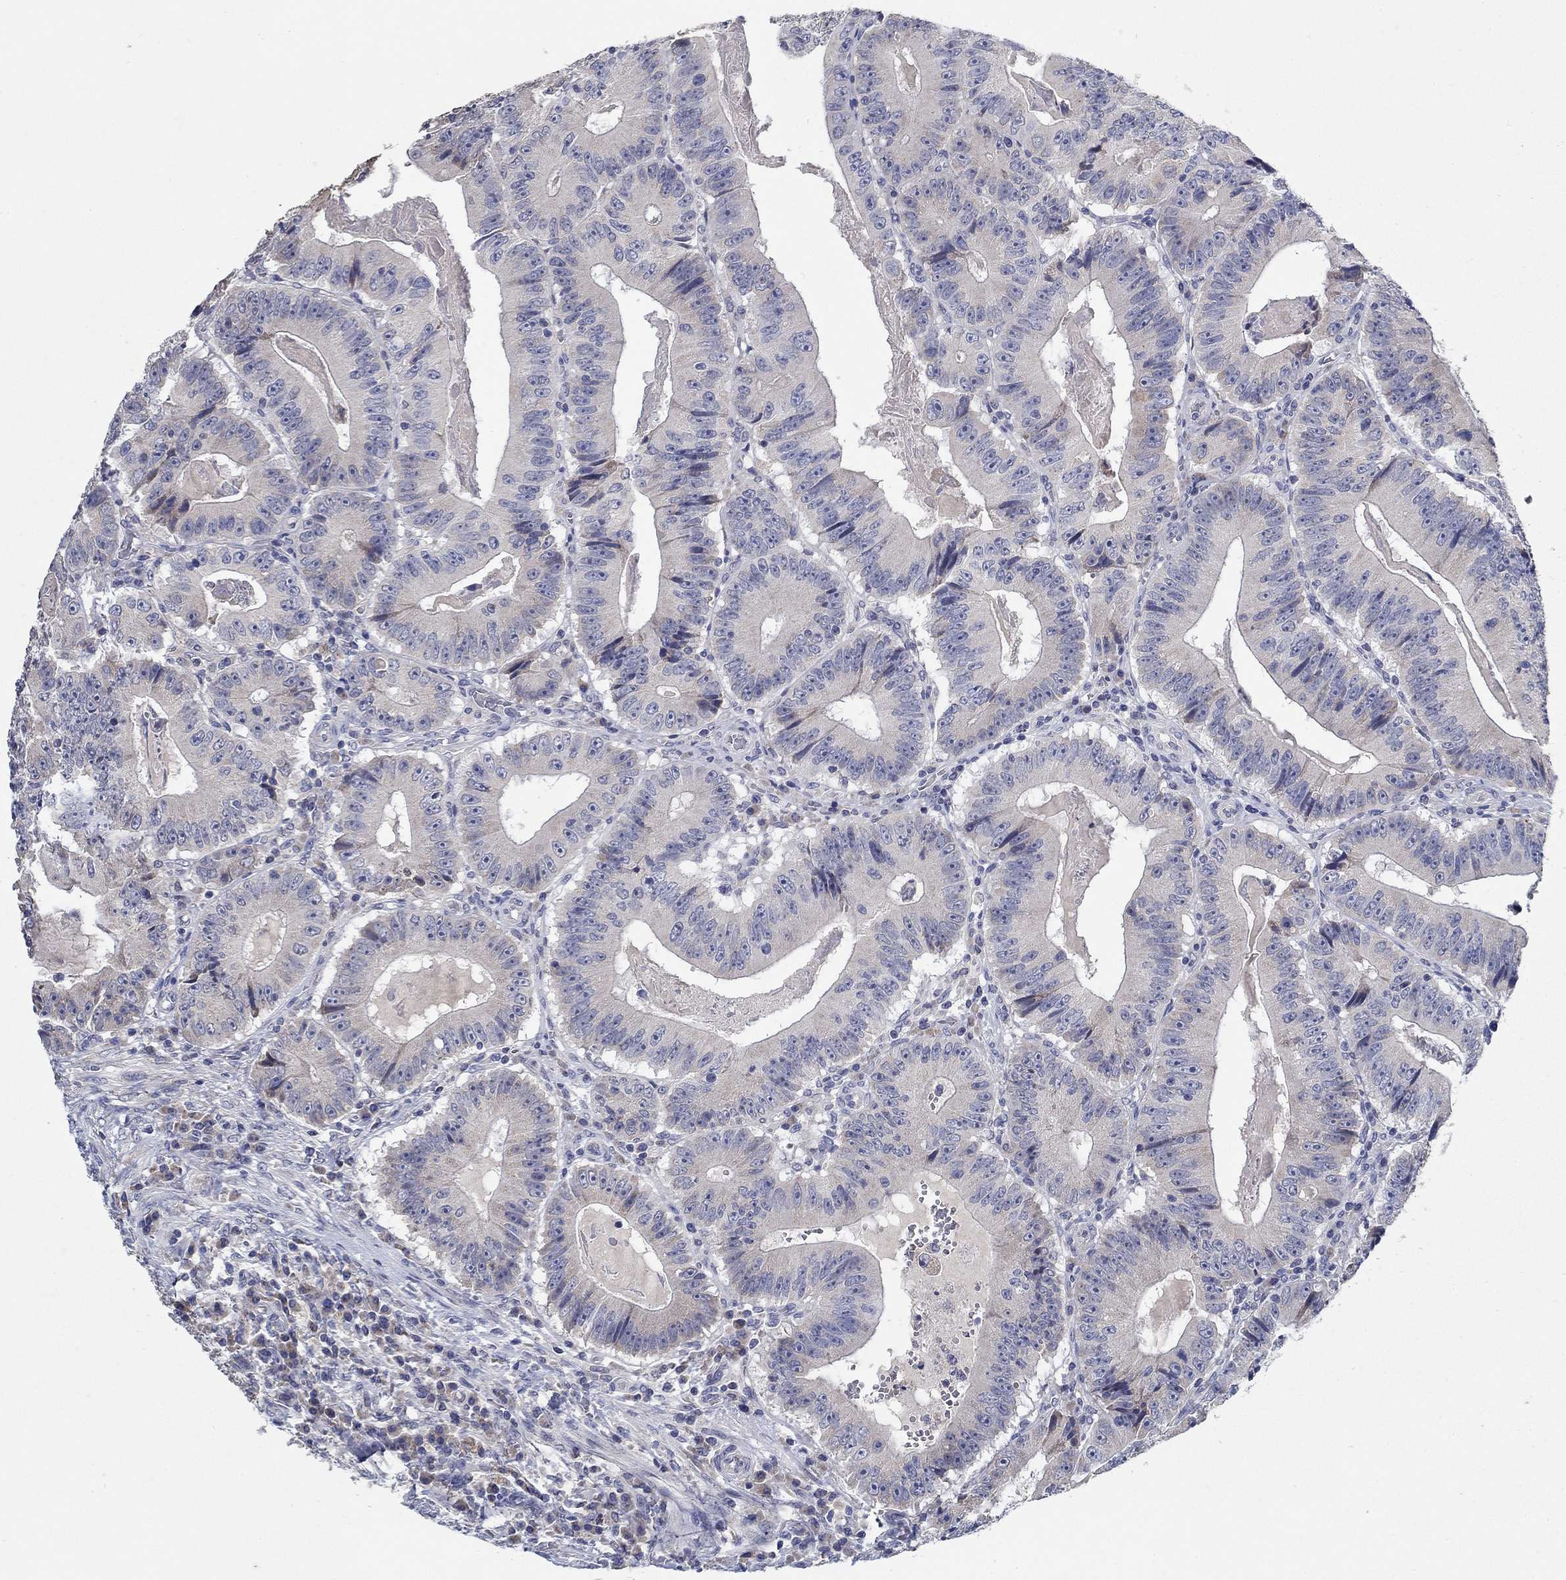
{"staining": {"intensity": "negative", "quantity": "none", "location": "none"}, "tissue": "colorectal cancer", "cell_type": "Tumor cells", "image_type": "cancer", "snomed": [{"axis": "morphology", "description": "Adenocarcinoma, NOS"}, {"axis": "topography", "description": "Colon"}], "caption": "Adenocarcinoma (colorectal) stained for a protein using immunohistochemistry displays no positivity tumor cells.", "gene": "PROZ", "patient": {"sex": "female", "age": 86}}